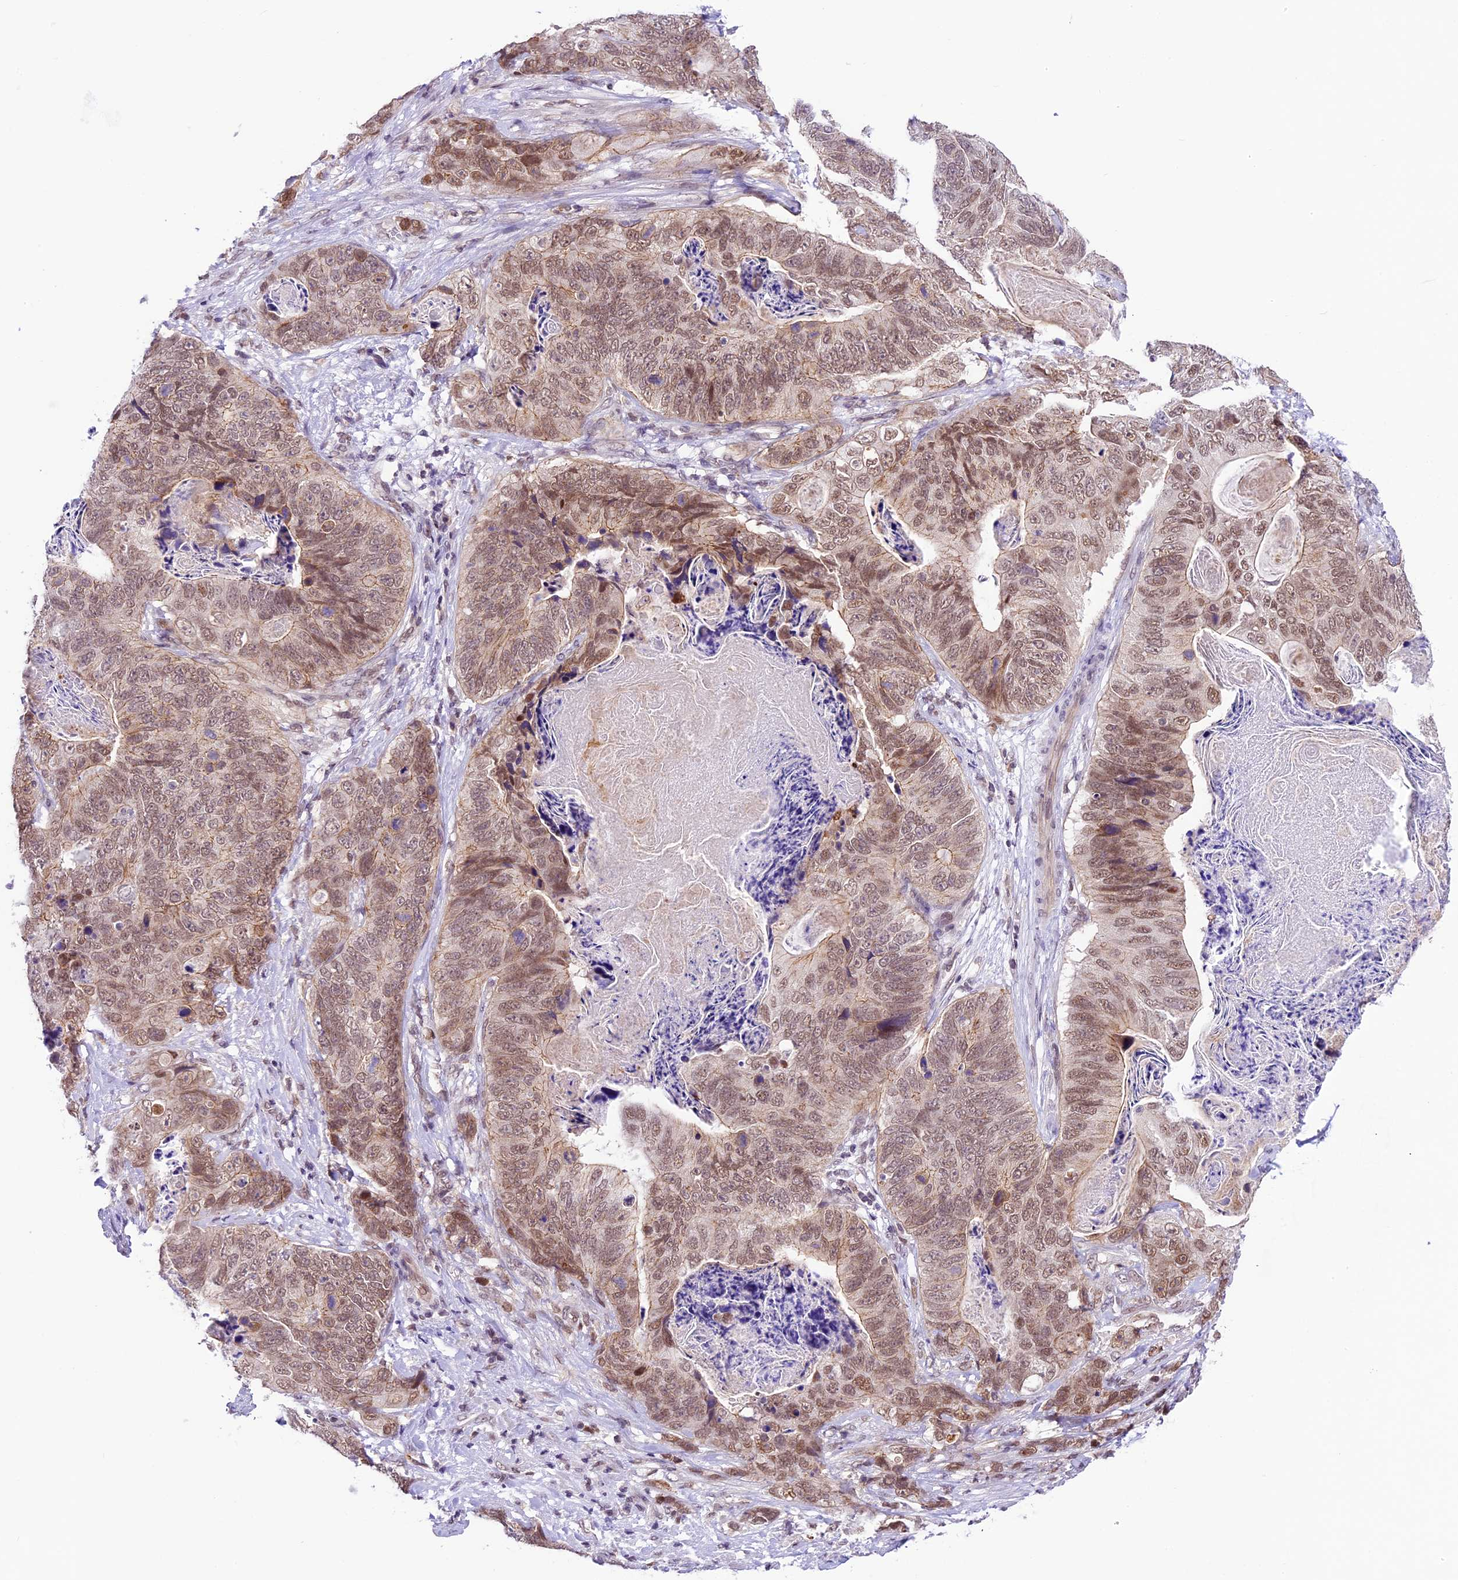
{"staining": {"intensity": "moderate", "quantity": ">75%", "location": "nuclear"}, "tissue": "stomach cancer", "cell_type": "Tumor cells", "image_type": "cancer", "snomed": [{"axis": "morphology", "description": "Normal tissue, NOS"}, {"axis": "morphology", "description": "Adenocarcinoma, NOS"}, {"axis": "topography", "description": "Stomach"}], "caption": "Immunohistochemical staining of human stomach cancer exhibits moderate nuclear protein positivity in approximately >75% of tumor cells. (Stains: DAB in brown, nuclei in blue, Microscopy: brightfield microscopy at high magnification).", "gene": "SHKBP1", "patient": {"sex": "female", "age": 89}}